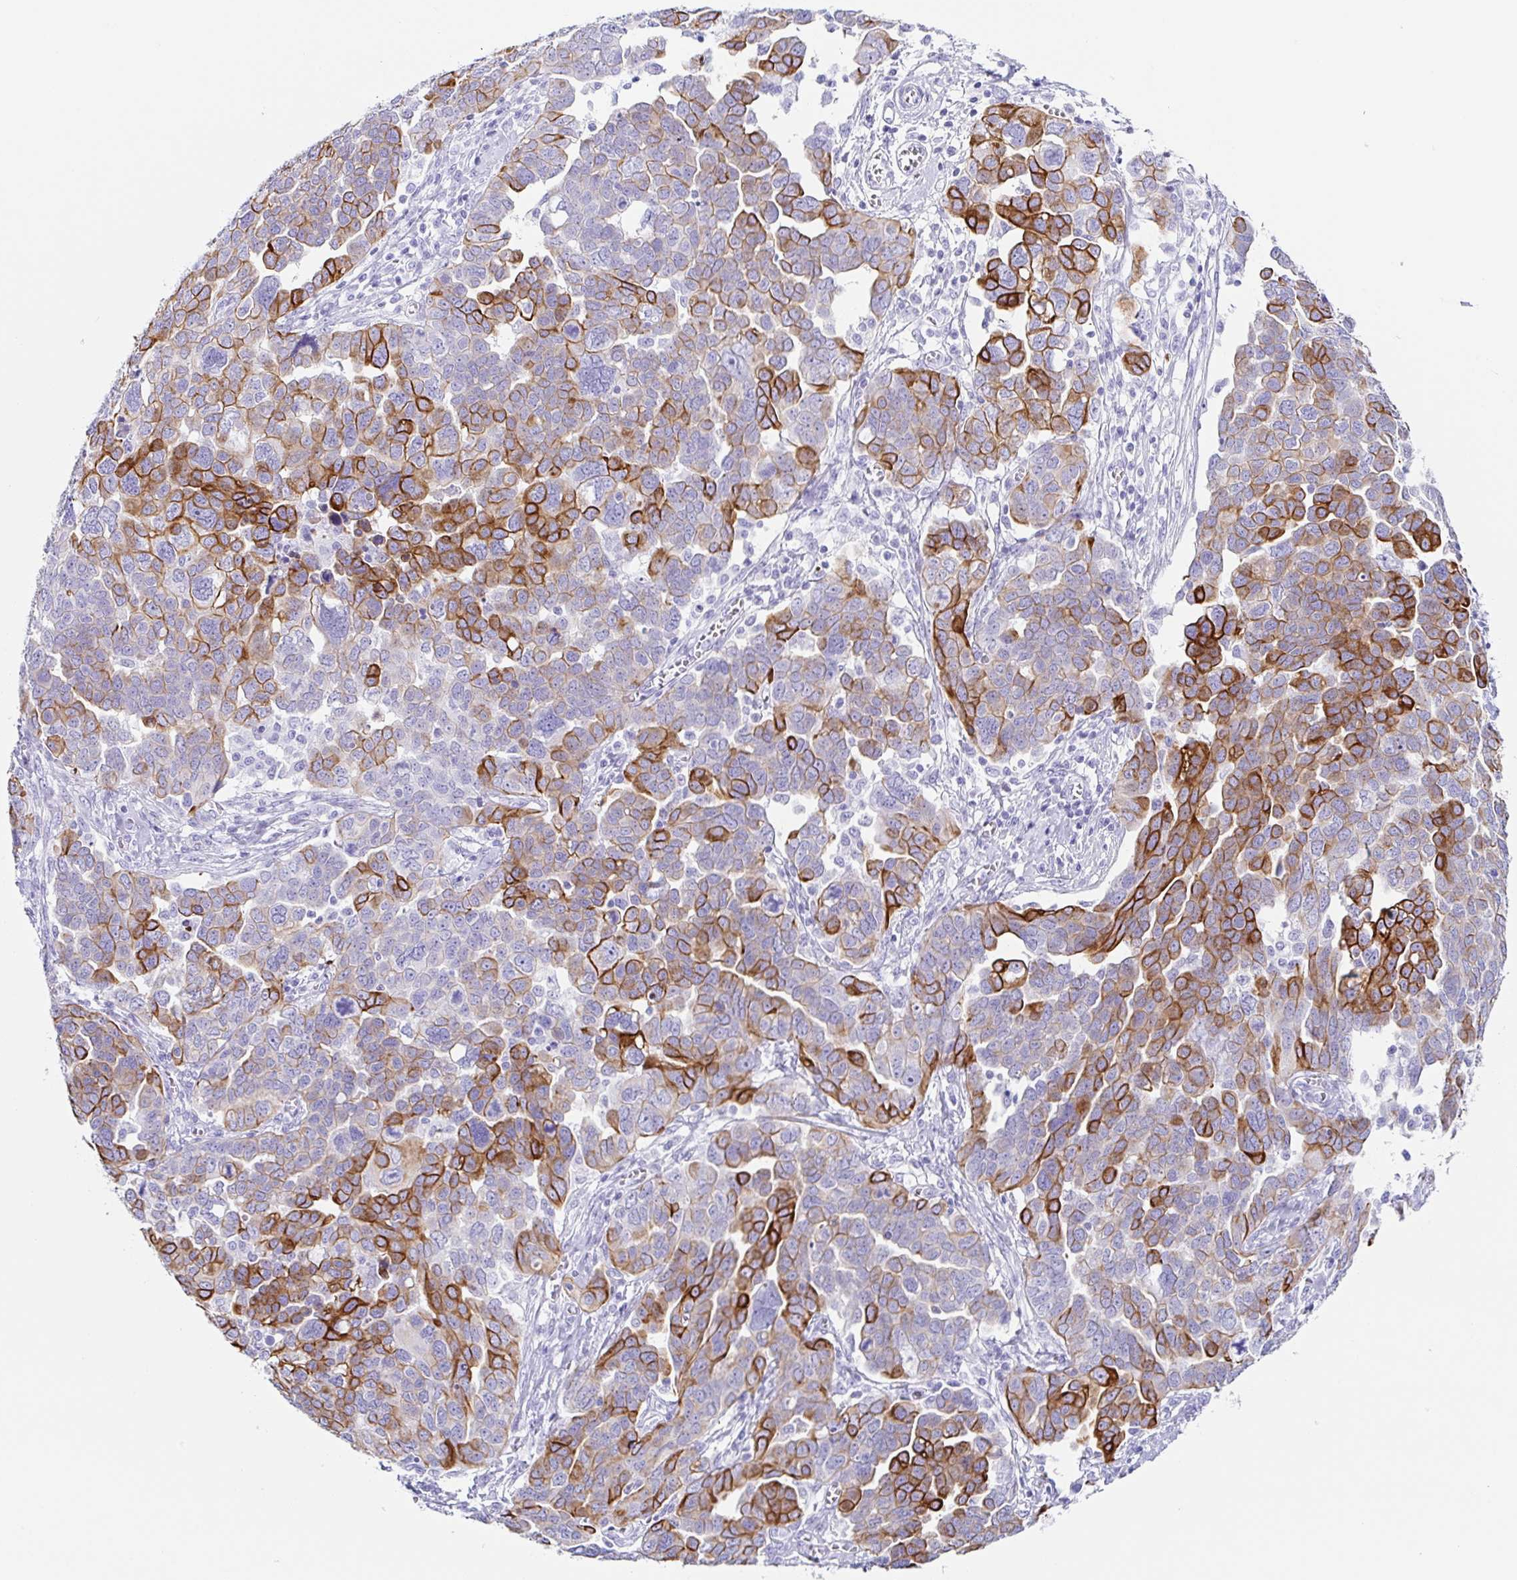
{"staining": {"intensity": "strong", "quantity": "25%-75%", "location": "cytoplasmic/membranous"}, "tissue": "ovarian cancer", "cell_type": "Tumor cells", "image_type": "cancer", "snomed": [{"axis": "morphology", "description": "Cystadenocarcinoma, serous, NOS"}, {"axis": "topography", "description": "Ovary"}], "caption": "Immunohistochemistry of ovarian serous cystadenocarcinoma shows high levels of strong cytoplasmic/membranous expression in approximately 25%-75% of tumor cells. (IHC, brightfield microscopy, high magnification).", "gene": "CLDND2", "patient": {"sex": "female", "age": 59}}